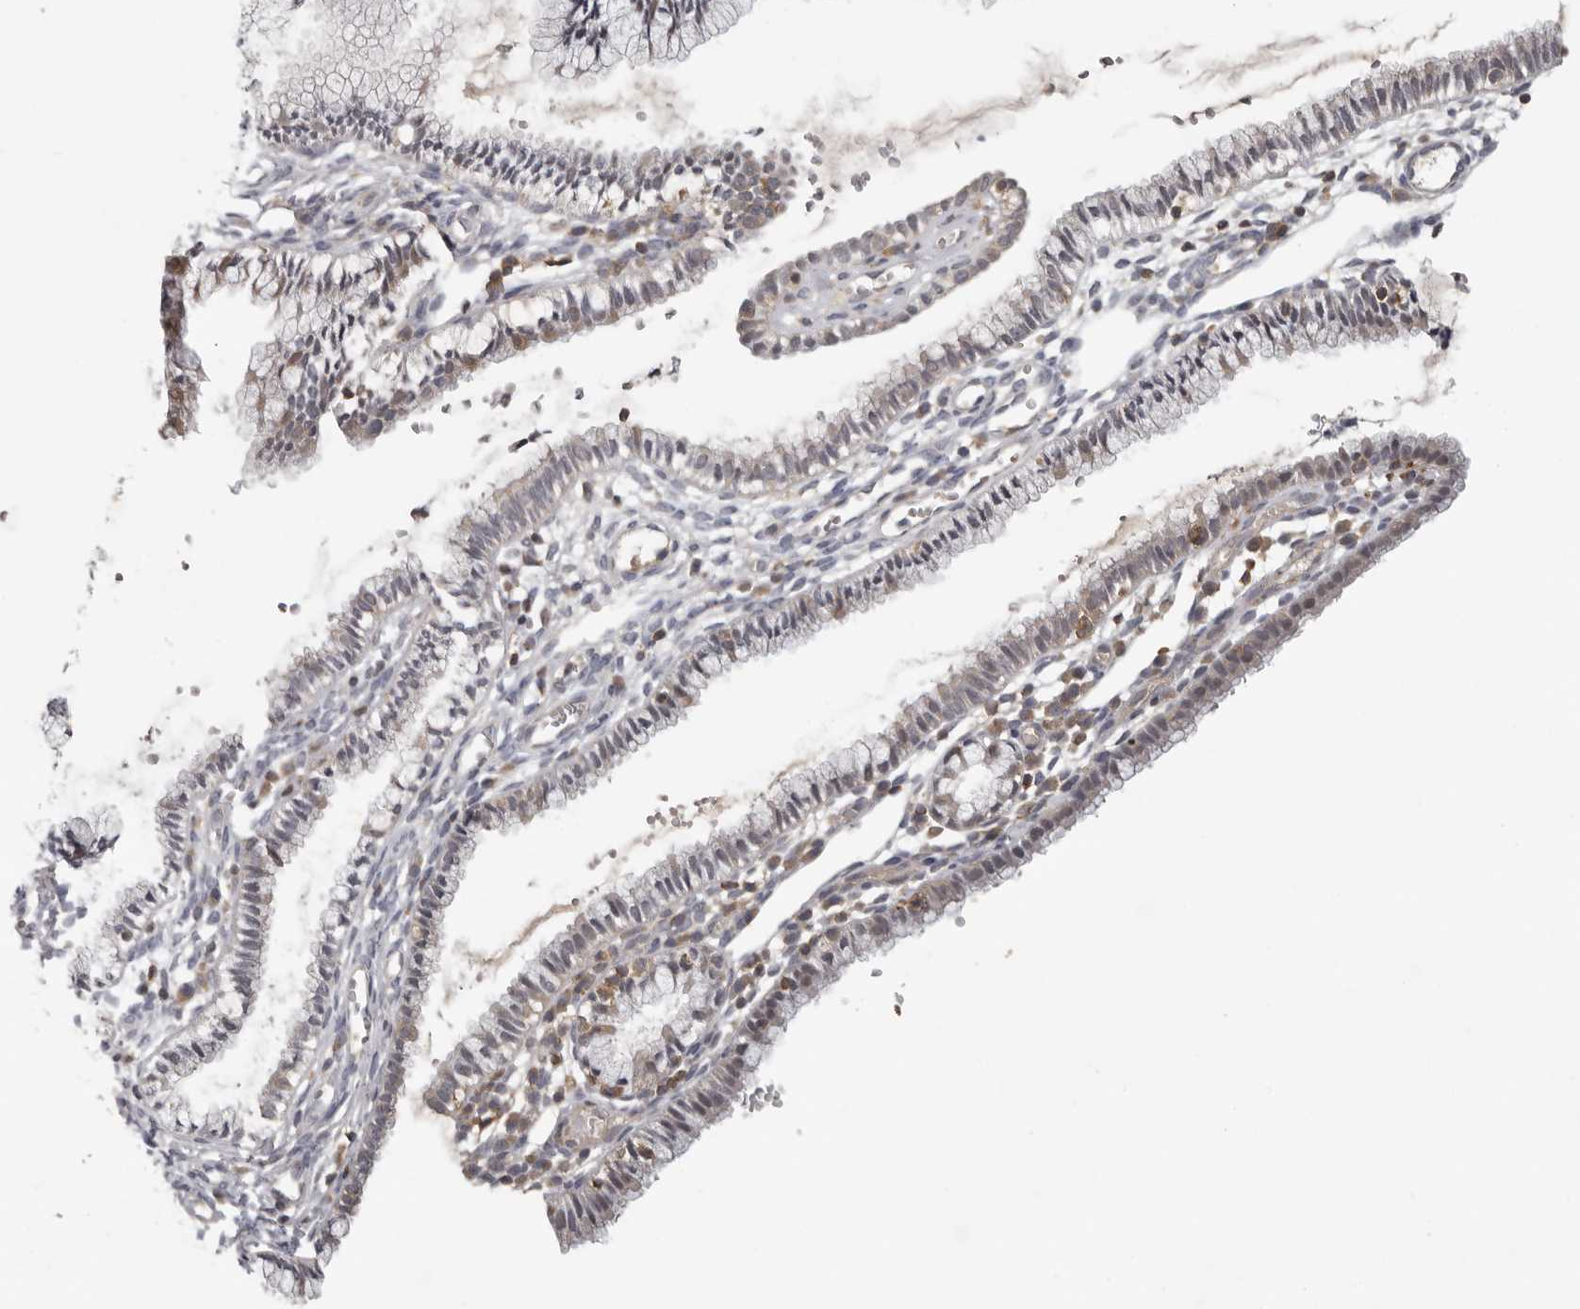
{"staining": {"intensity": "negative", "quantity": "none", "location": "none"}, "tissue": "cervix", "cell_type": "Glandular cells", "image_type": "normal", "snomed": [{"axis": "morphology", "description": "Normal tissue, NOS"}, {"axis": "topography", "description": "Cervix"}], "caption": "This is a image of IHC staining of unremarkable cervix, which shows no staining in glandular cells. (DAB IHC visualized using brightfield microscopy, high magnification).", "gene": "ANKRD44", "patient": {"sex": "female", "age": 27}}